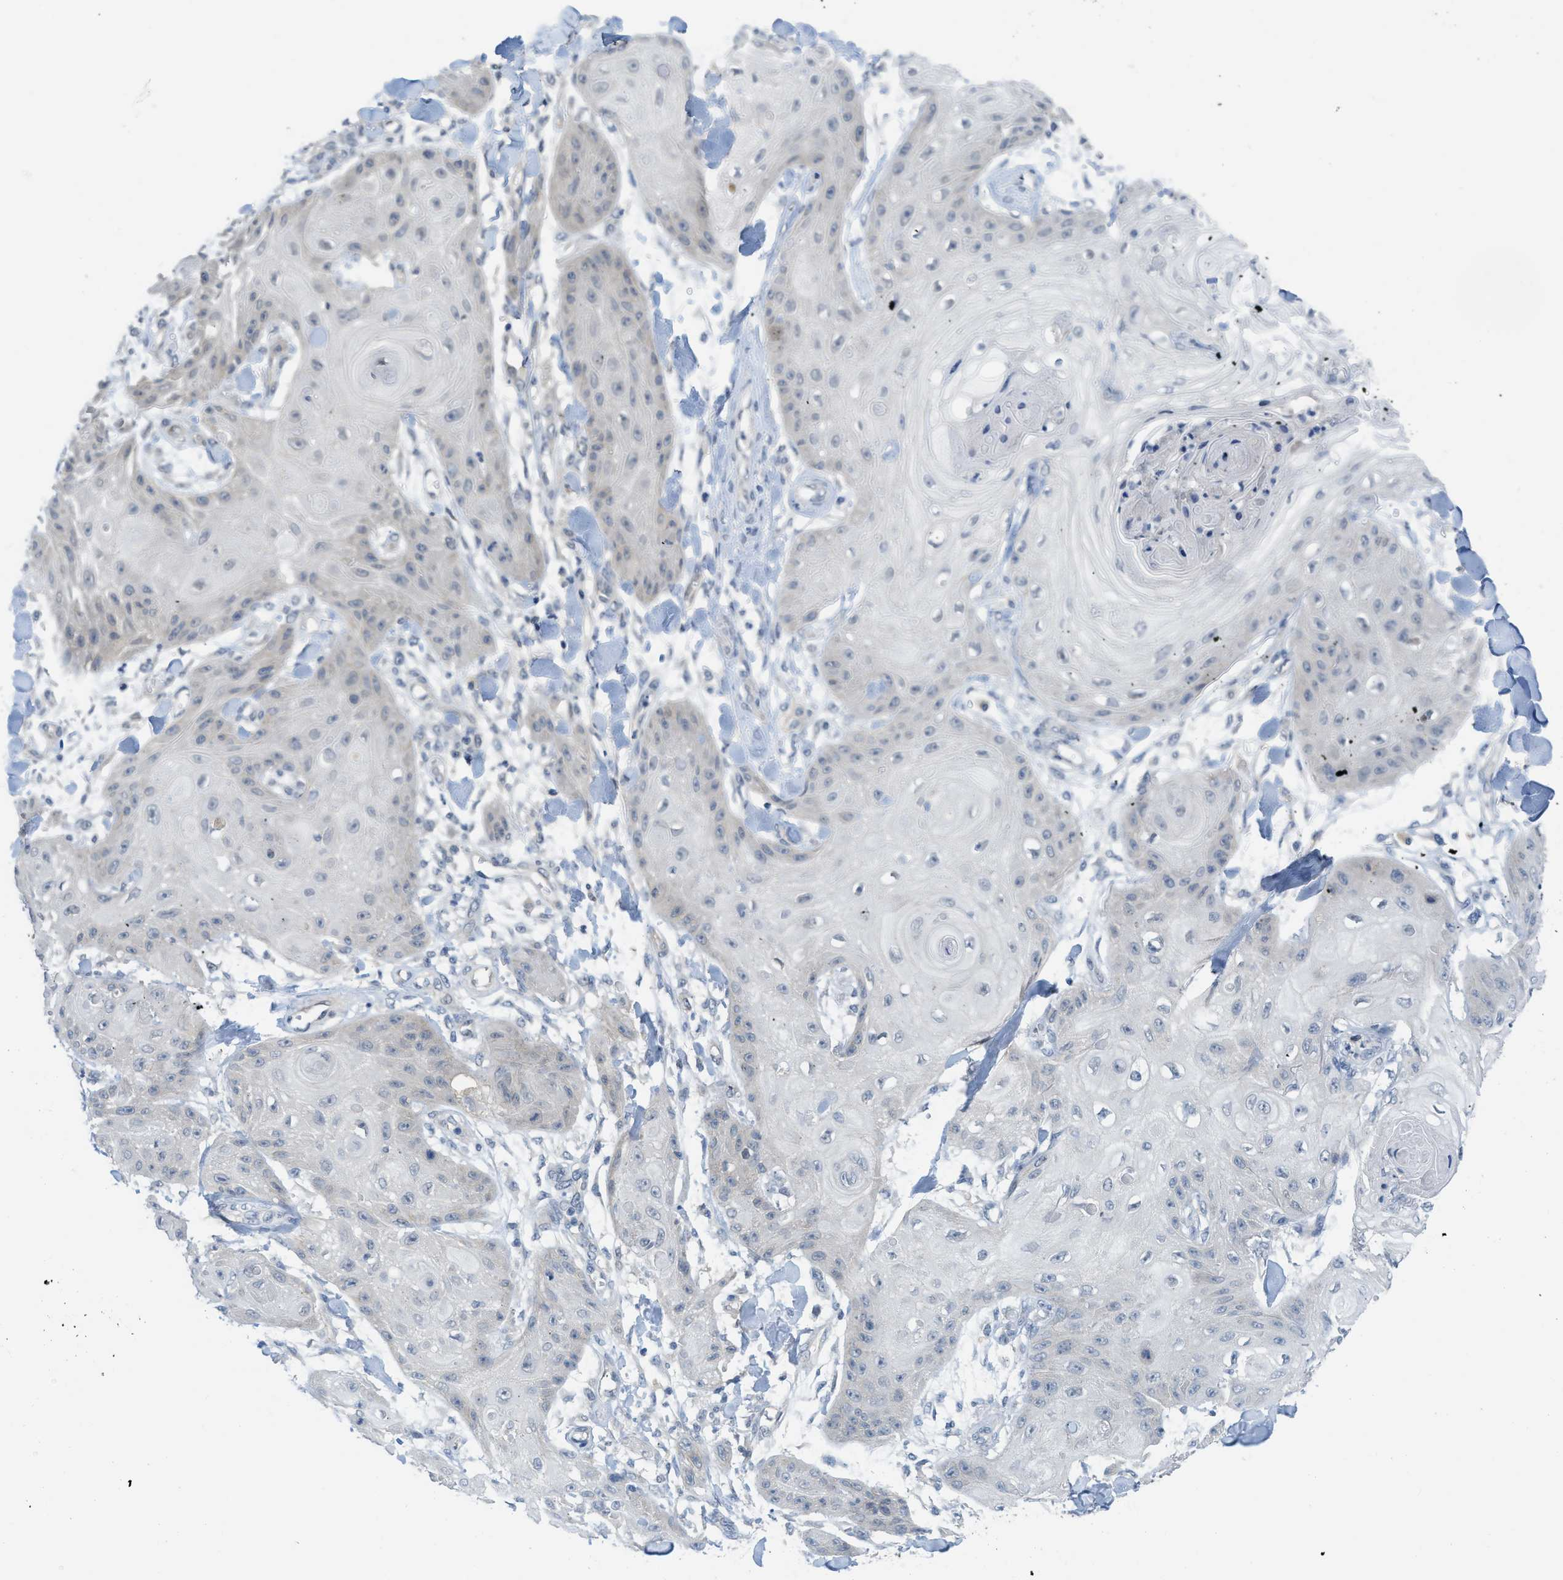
{"staining": {"intensity": "negative", "quantity": "none", "location": "none"}, "tissue": "skin cancer", "cell_type": "Tumor cells", "image_type": "cancer", "snomed": [{"axis": "morphology", "description": "Squamous cell carcinoma, NOS"}, {"axis": "topography", "description": "Skin"}], "caption": "Image shows no significant protein positivity in tumor cells of squamous cell carcinoma (skin).", "gene": "TNFAIP1", "patient": {"sex": "male", "age": 74}}